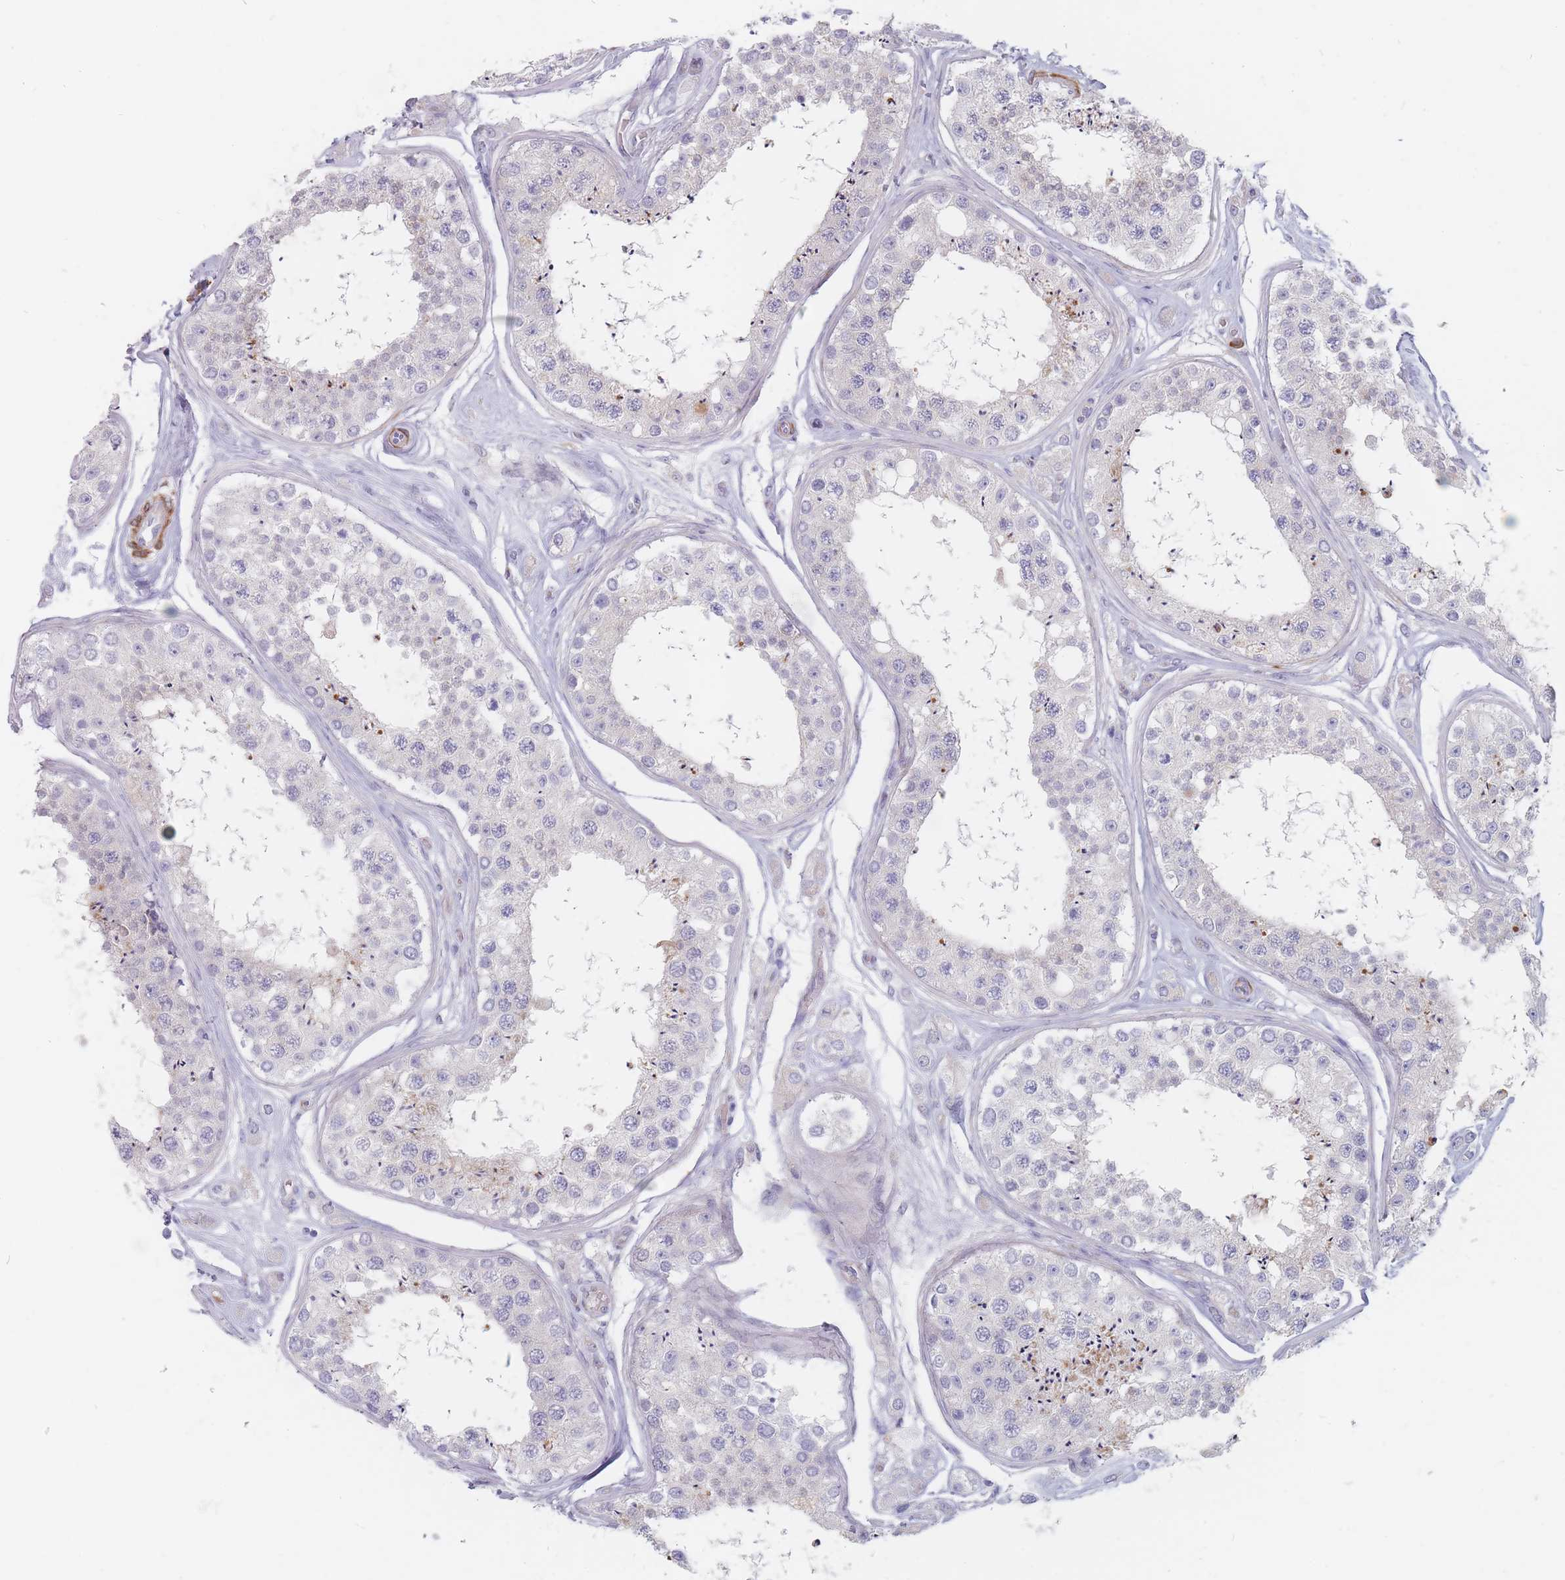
{"staining": {"intensity": "negative", "quantity": "none", "location": "none"}, "tissue": "testis", "cell_type": "Cells in seminiferous ducts", "image_type": "normal", "snomed": [{"axis": "morphology", "description": "Normal tissue, NOS"}, {"axis": "topography", "description": "Testis"}], "caption": "The histopathology image displays no significant positivity in cells in seminiferous ducts of testis.", "gene": "ERBIN", "patient": {"sex": "male", "age": 25}}